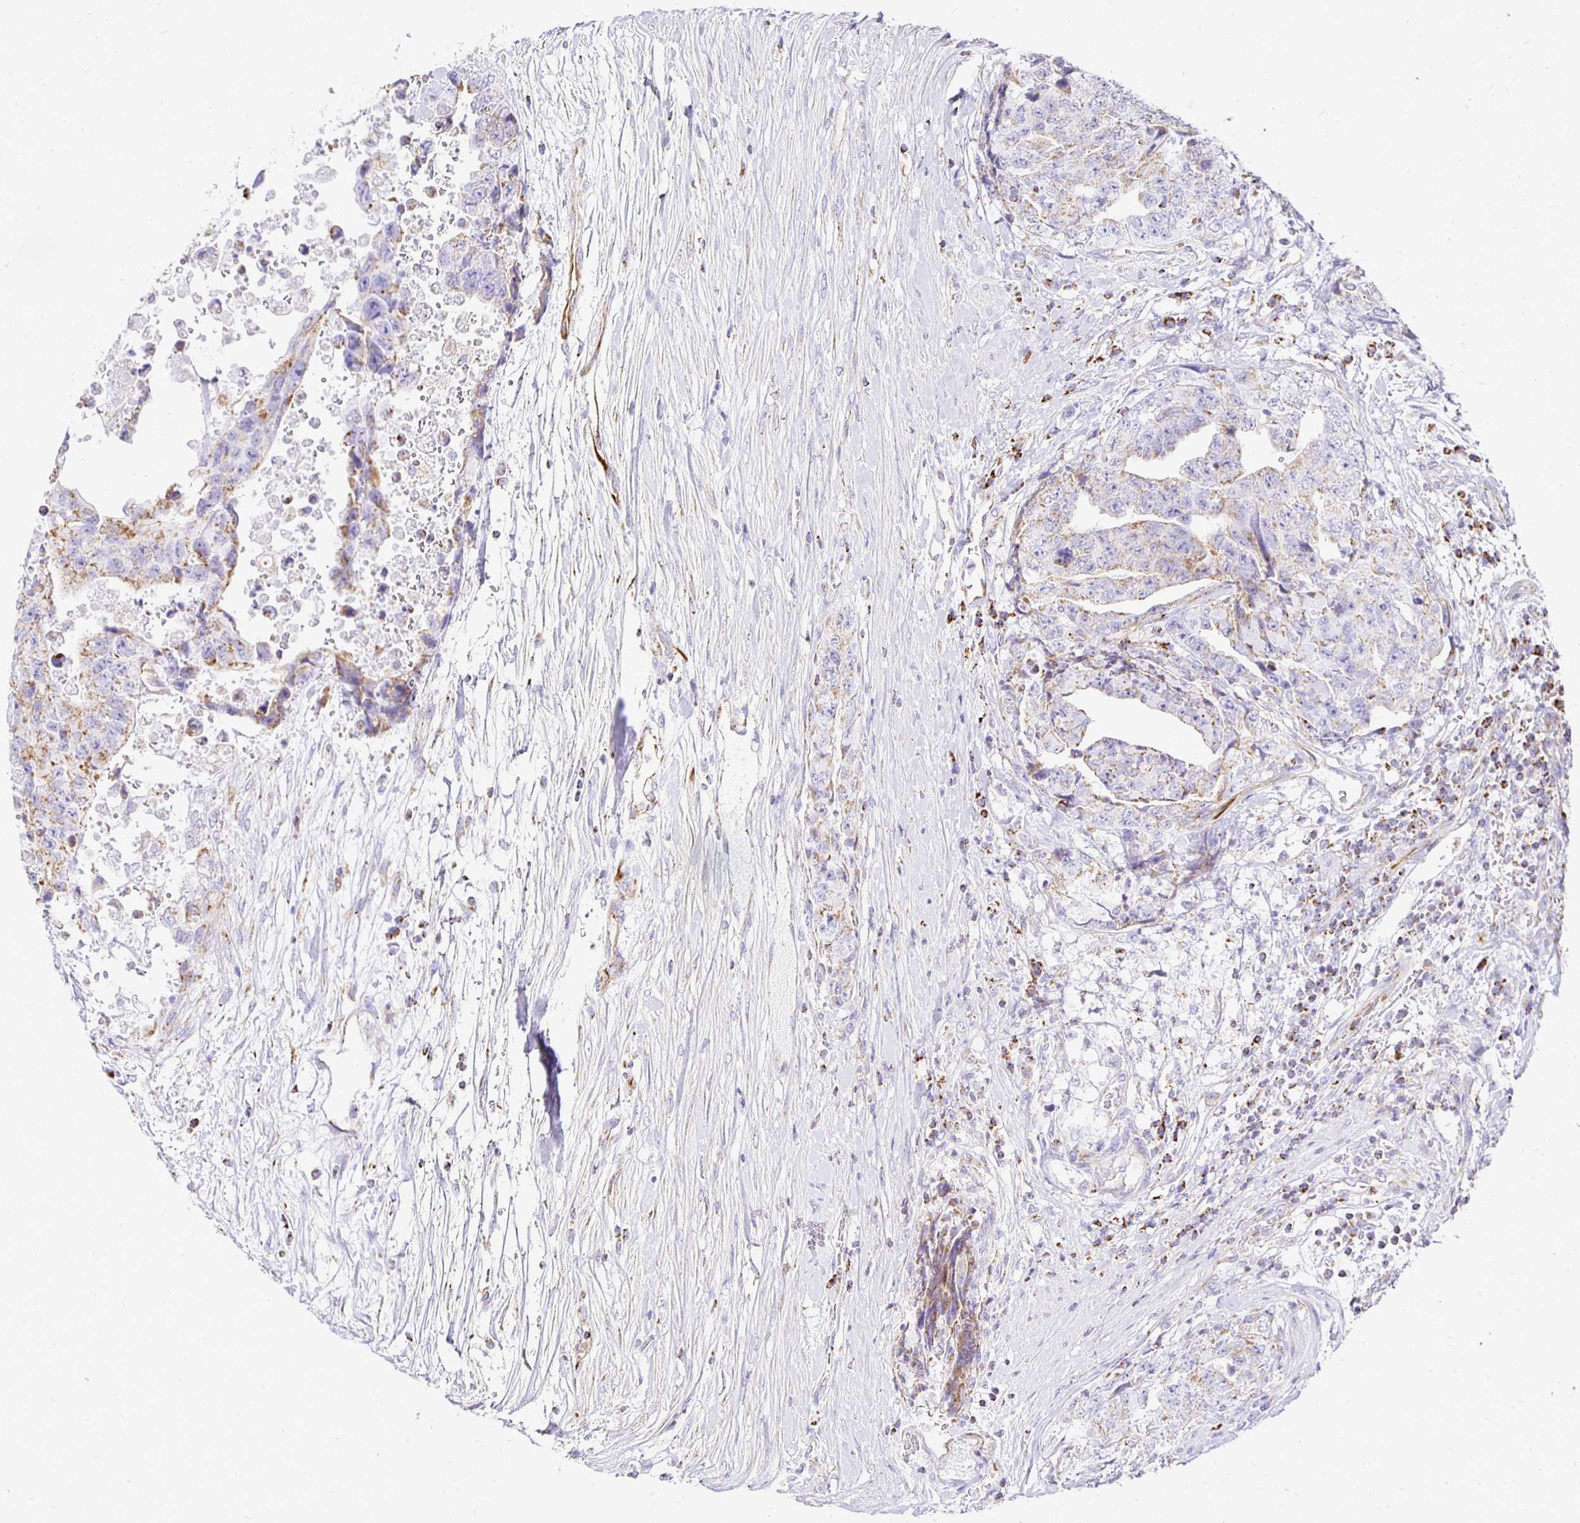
{"staining": {"intensity": "moderate", "quantity": "<25%", "location": "cytoplasmic/membranous"}, "tissue": "testis cancer", "cell_type": "Tumor cells", "image_type": "cancer", "snomed": [{"axis": "morphology", "description": "Carcinoma, Embryonal, NOS"}, {"axis": "topography", "description": "Testis"}], "caption": "The micrograph reveals staining of testis embryonal carcinoma, revealing moderate cytoplasmic/membranous protein staining (brown color) within tumor cells. The protein of interest is shown in brown color, while the nuclei are stained blue.", "gene": "PLAAT2", "patient": {"sex": "male", "age": 24}}